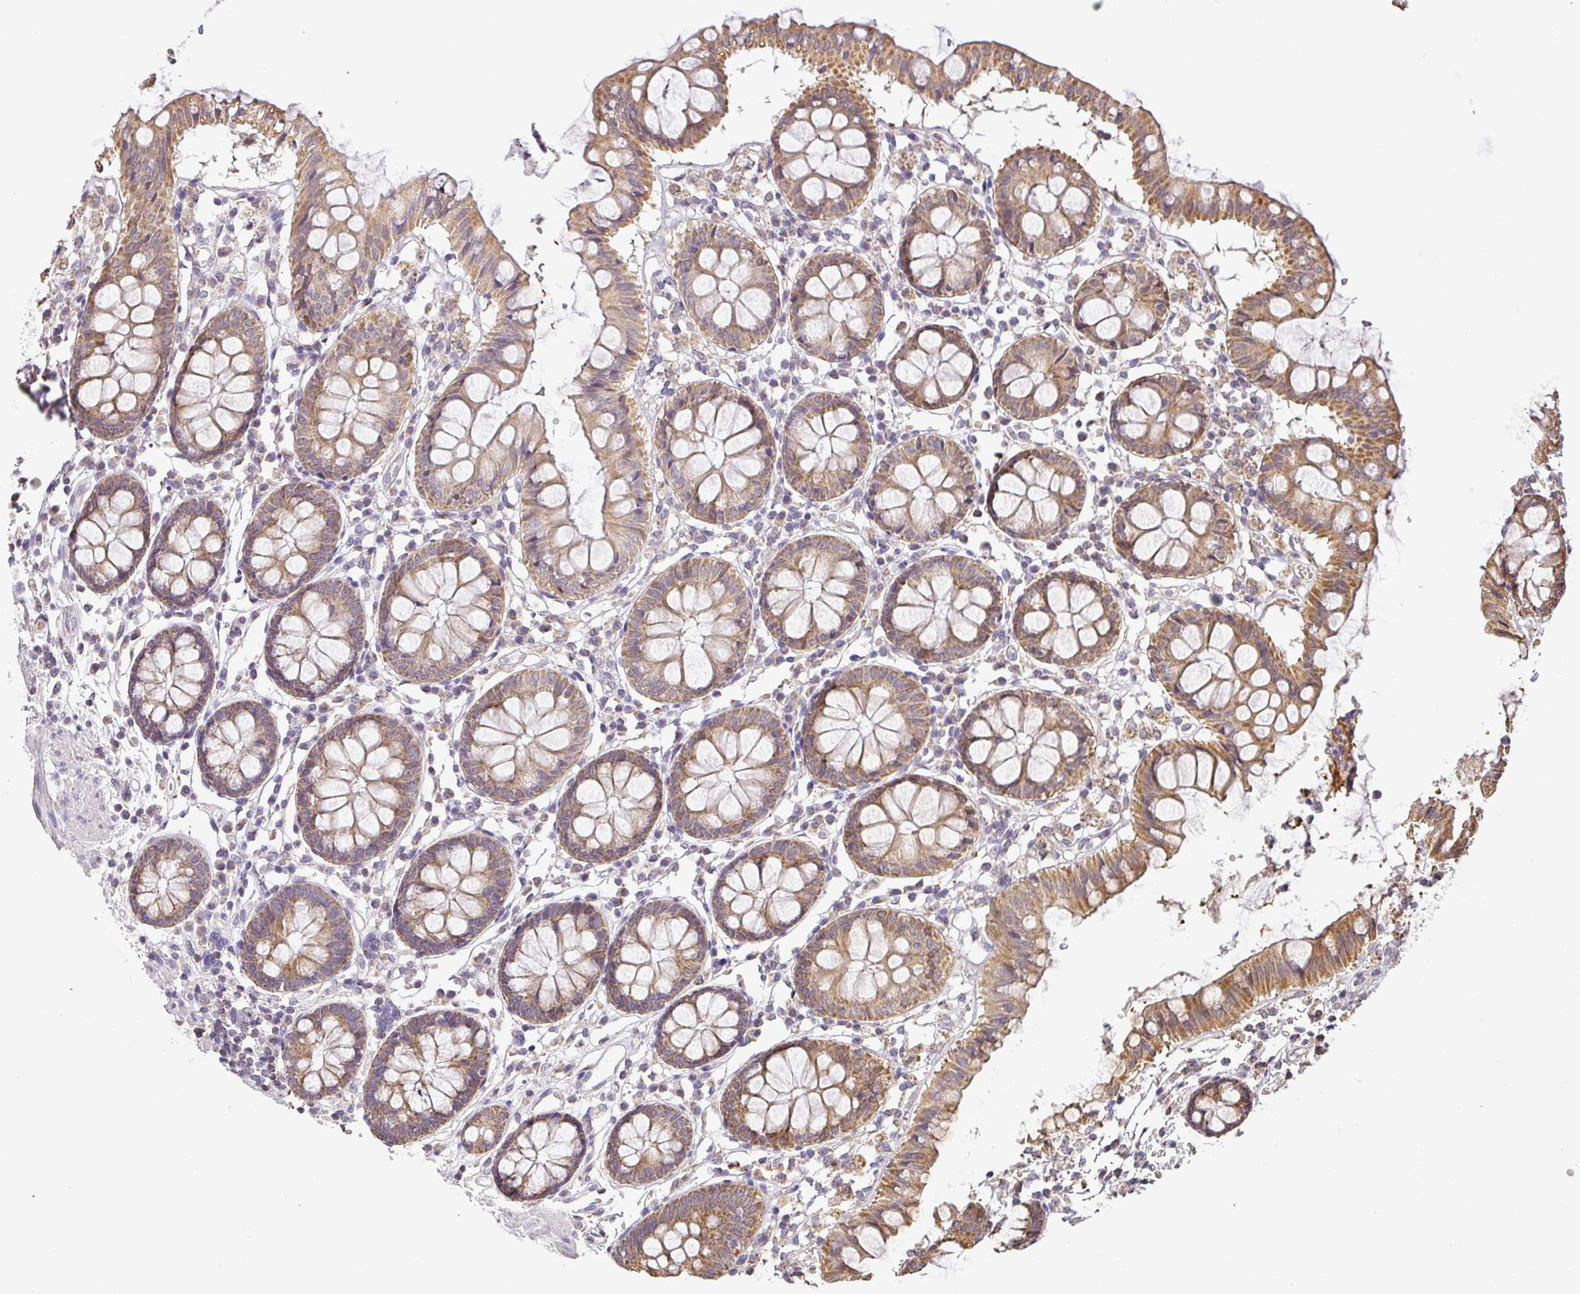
{"staining": {"intensity": "negative", "quantity": "none", "location": "none"}, "tissue": "colon", "cell_type": "Endothelial cells", "image_type": "normal", "snomed": [{"axis": "morphology", "description": "Normal tissue, NOS"}, {"axis": "topography", "description": "Colon"}], "caption": "Immunohistochemistry photomicrograph of unremarkable colon: colon stained with DAB shows no significant protein positivity in endothelial cells.", "gene": "MYOM2", "patient": {"sex": "female", "age": 84}}